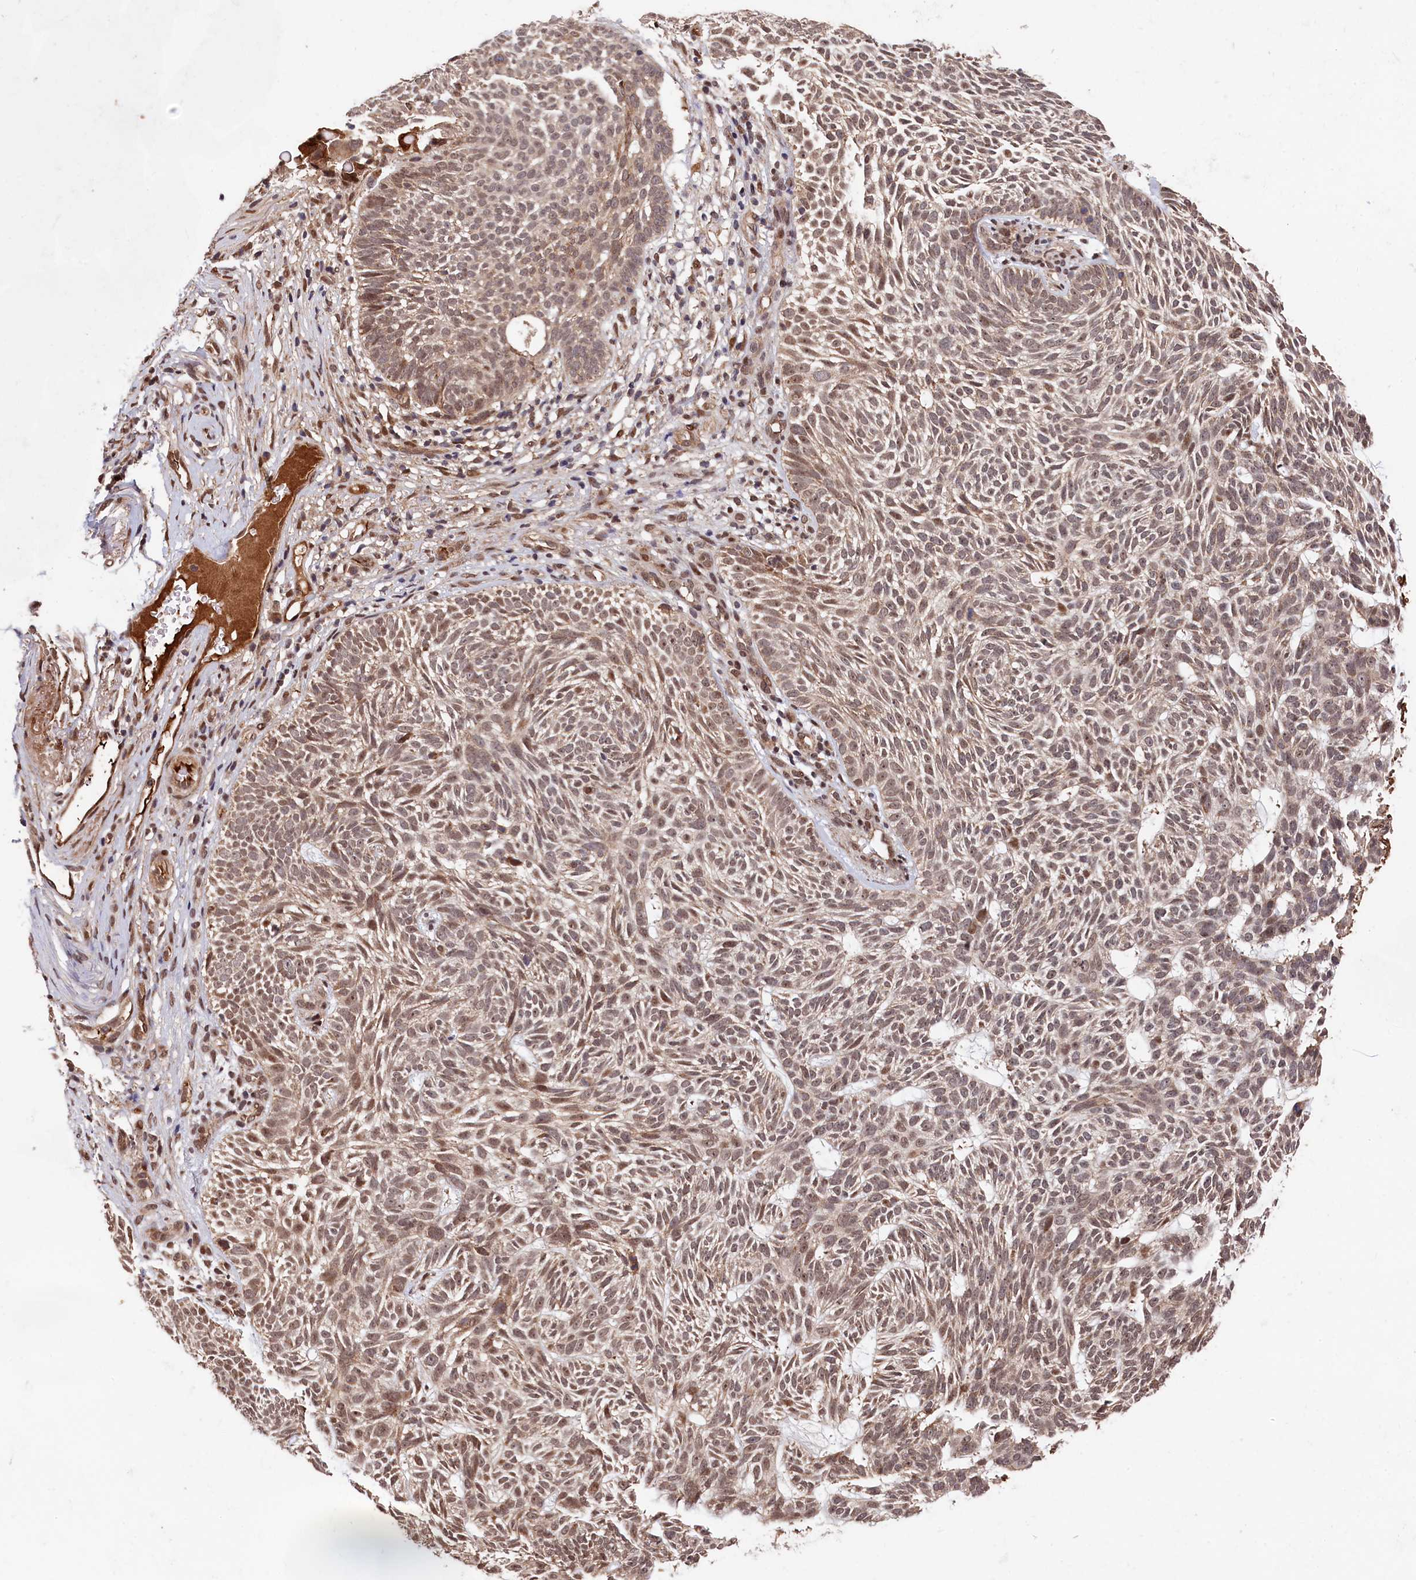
{"staining": {"intensity": "weak", "quantity": ">75%", "location": "cytoplasmic/membranous,nuclear"}, "tissue": "skin cancer", "cell_type": "Tumor cells", "image_type": "cancer", "snomed": [{"axis": "morphology", "description": "Basal cell carcinoma"}, {"axis": "topography", "description": "Skin"}], "caption": "Immunohistochemistry (IHC) micrograph of neoplastic tissue: human basal cell carcinoma (skin) stained using IHC demonstrates low levels of weak protein expression localized specifically in the cytoplasmic/membranous and nuclear of tumor cells, appearing as a cytoplasmic/membranous and nuclear brown color.", "gene": "CLPX", "patient": {"sex": "male", "age": 75}}